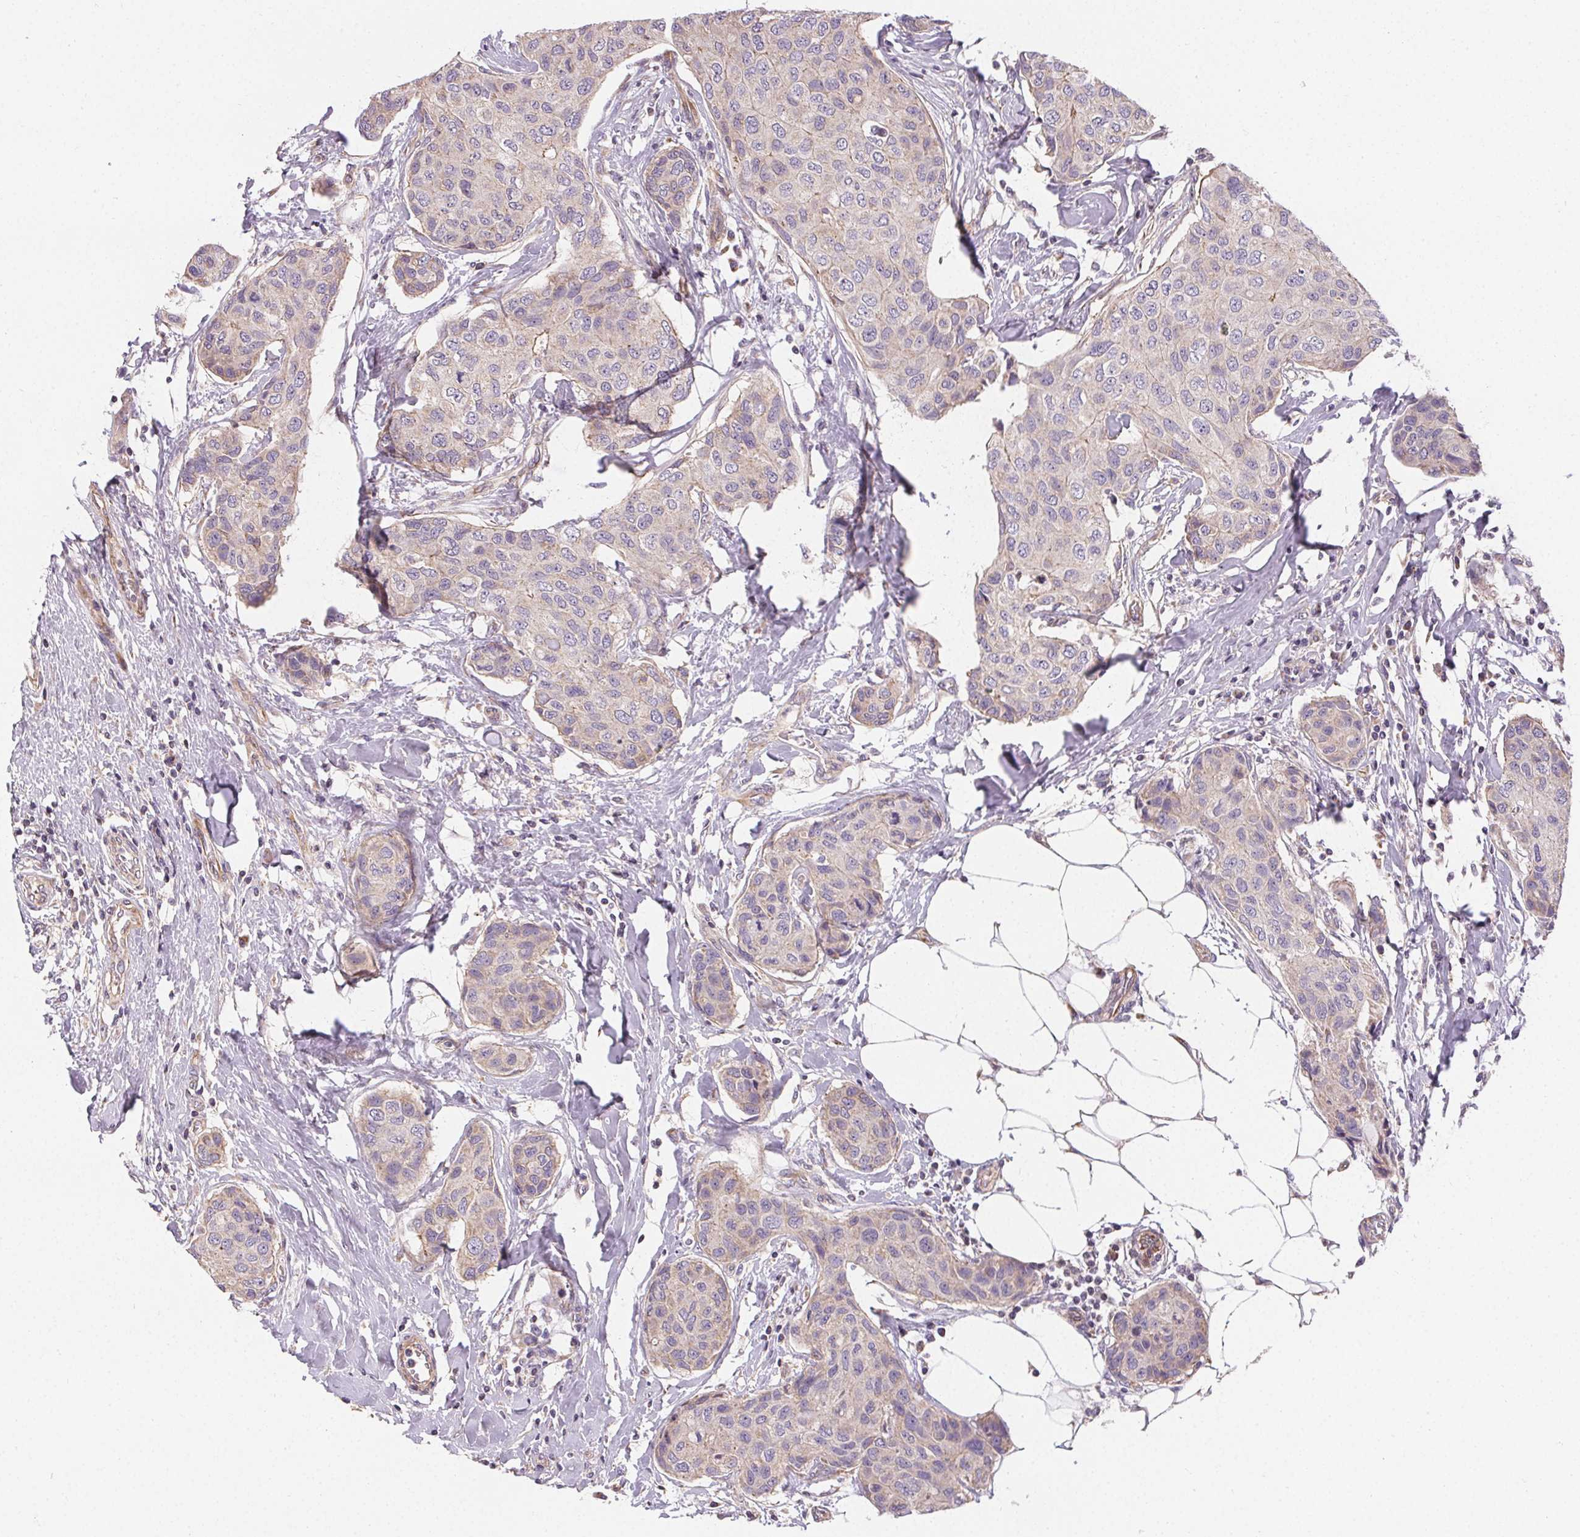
{"staining": {"intensity": "negative", "quantity": "none", "location": "none"}, "tissue": "breast cancer", "cell_type": "Tumor cells", "image_type": "cancer", "snomed": [{"axis": "morphology", "description": "Duct carcinoma"}, {"axis": "topography", "description": "Breast"}], "caption": "This image is of breast infiltrating ductal carcinoma stained with immunohistochemistry (IHC) to label a protein in brown with the nuclei are counter-stained blue. There is no staining in tumor cells.", "gene": "APLP1", "patient": {"sex": "female", "age": 80}}